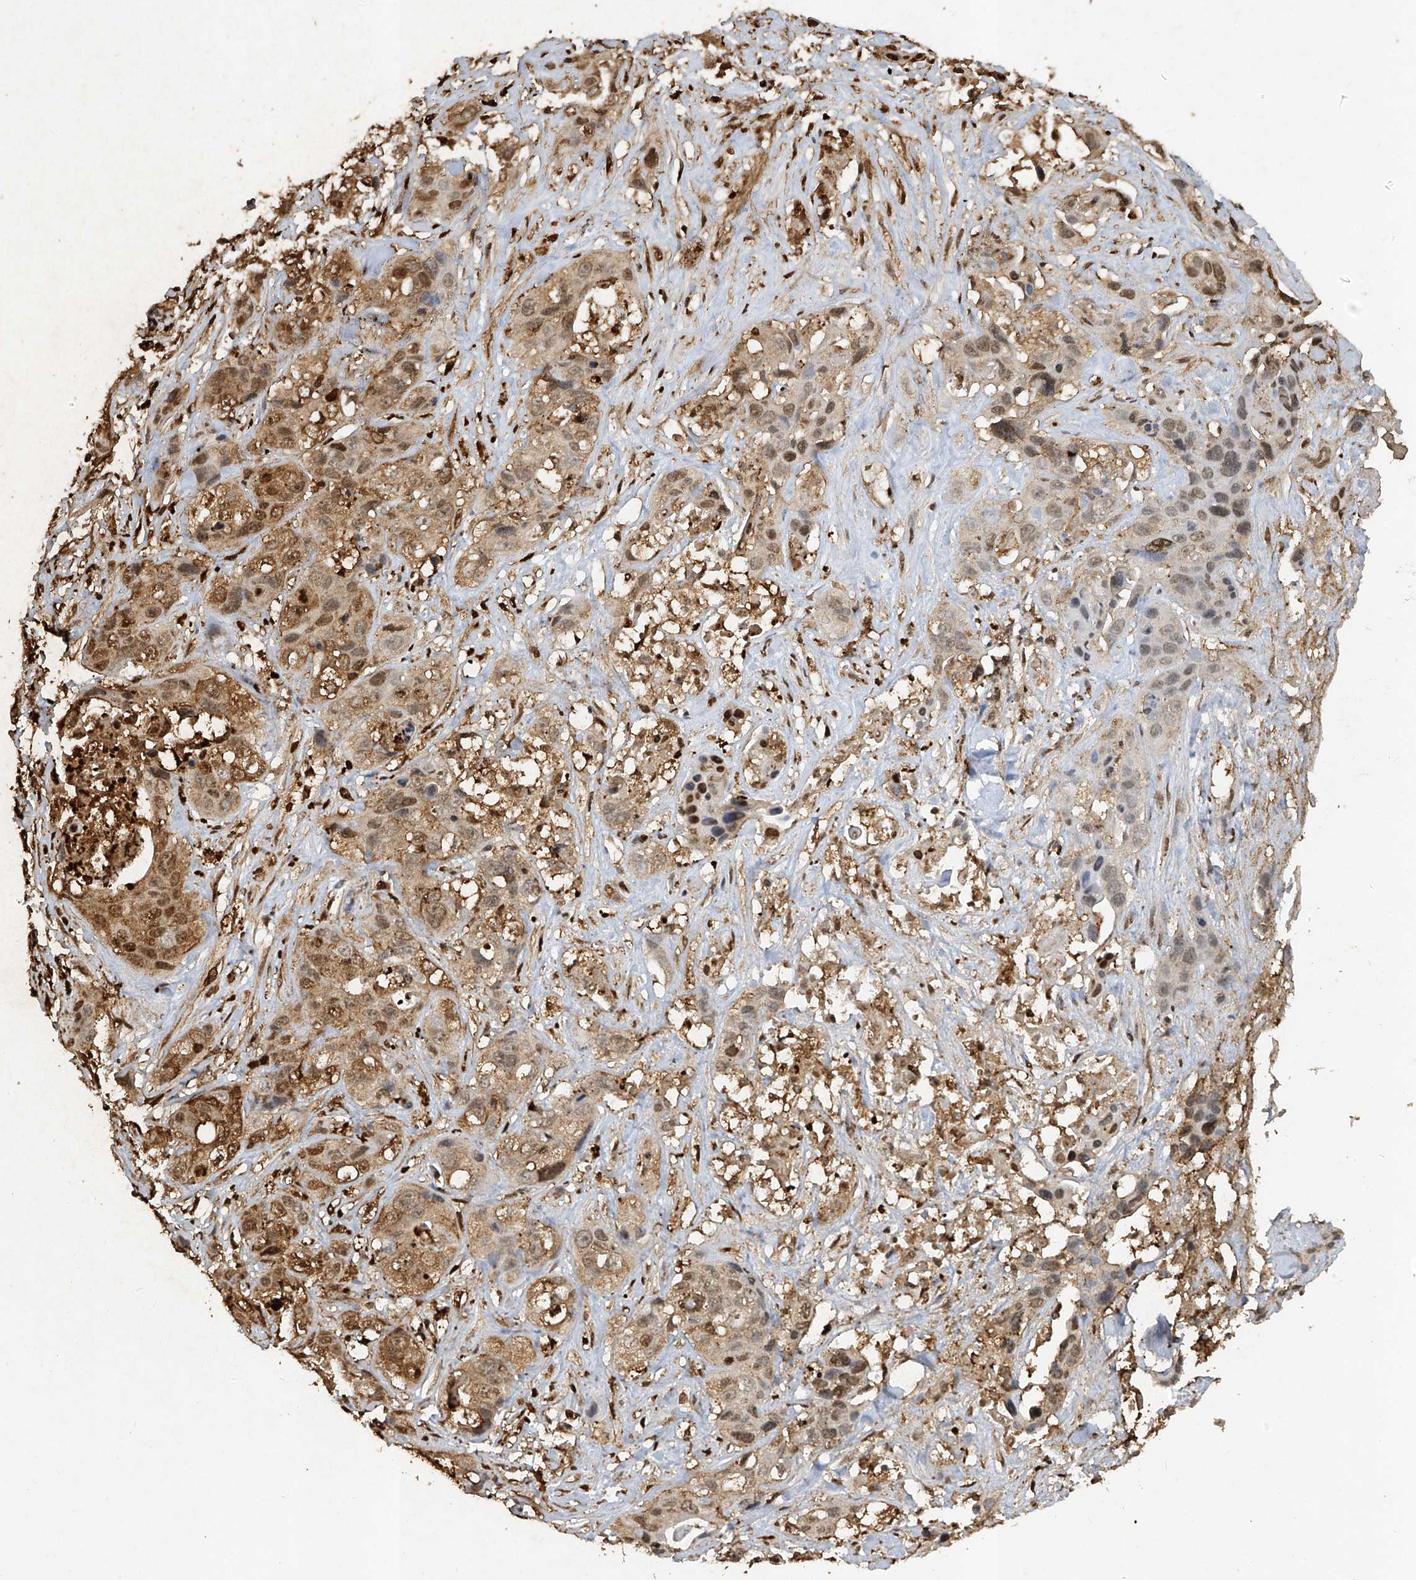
{"staining": {"intensity": "strong", "quantity": ">75%", "location": "cytoplasmic/membranous,nuclear"}, "tissue": "liver cancer", "cell_type": "Tumor cells", "image_type": "cancer", "snomed": [{"axis": "morphology", "description": "Cholangiocarcinoma"}, {"axis": "topography", "description": "Liver"}], "caption": "Approximately >75% of tumor cells in liver cholangiocarcinoma reveal strong cytoplasmic/membranous and nuclear protein positivity as visualized by brown immunohistochemical staining.", "gene": "ATRIP", "patient": {"sex": "female", "age": 61}}